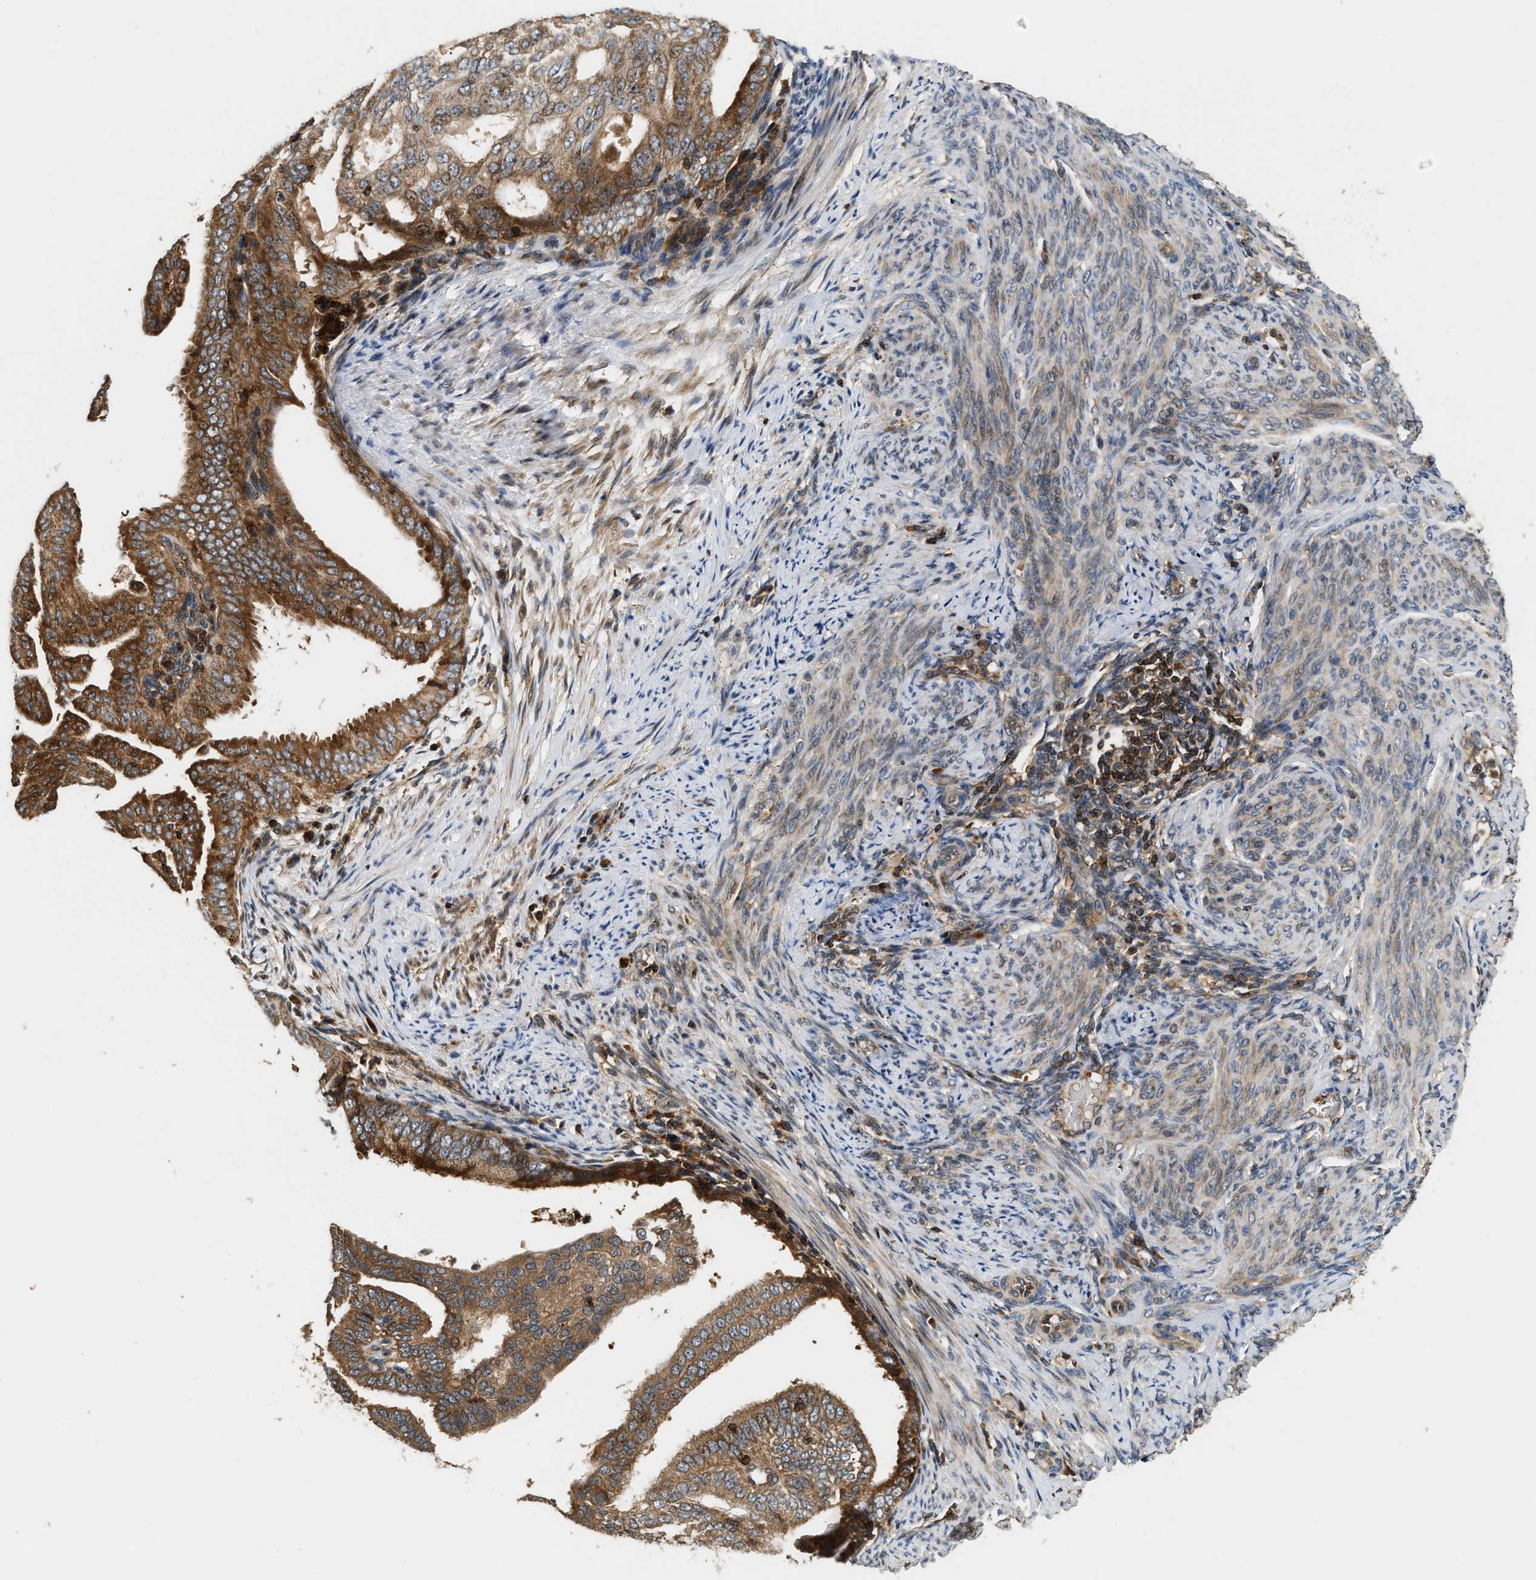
{"staining": {"intensity": "strong", "quantity": ">75%", "location": "cytoplasmic/membranous"}, "tissue": "endometrial cancer", "cell_type": "Tumor cells", "image_type": "cancer", "snomed": [{"axis": "morphology", "description": "Adenocarcinoma, NOS"}, {"axis": "topography", "description": "Endometrium"}], "caption": "Tumor cells demonstrate strong cytoplasmic/membranous expression in approximately >75% of cells in endometrial cancer. (brown staining indicates protein expression, while blue staining denotes nuclei).", "gene": "SNX5", "patient": {"sex": "female", "age": 58}}